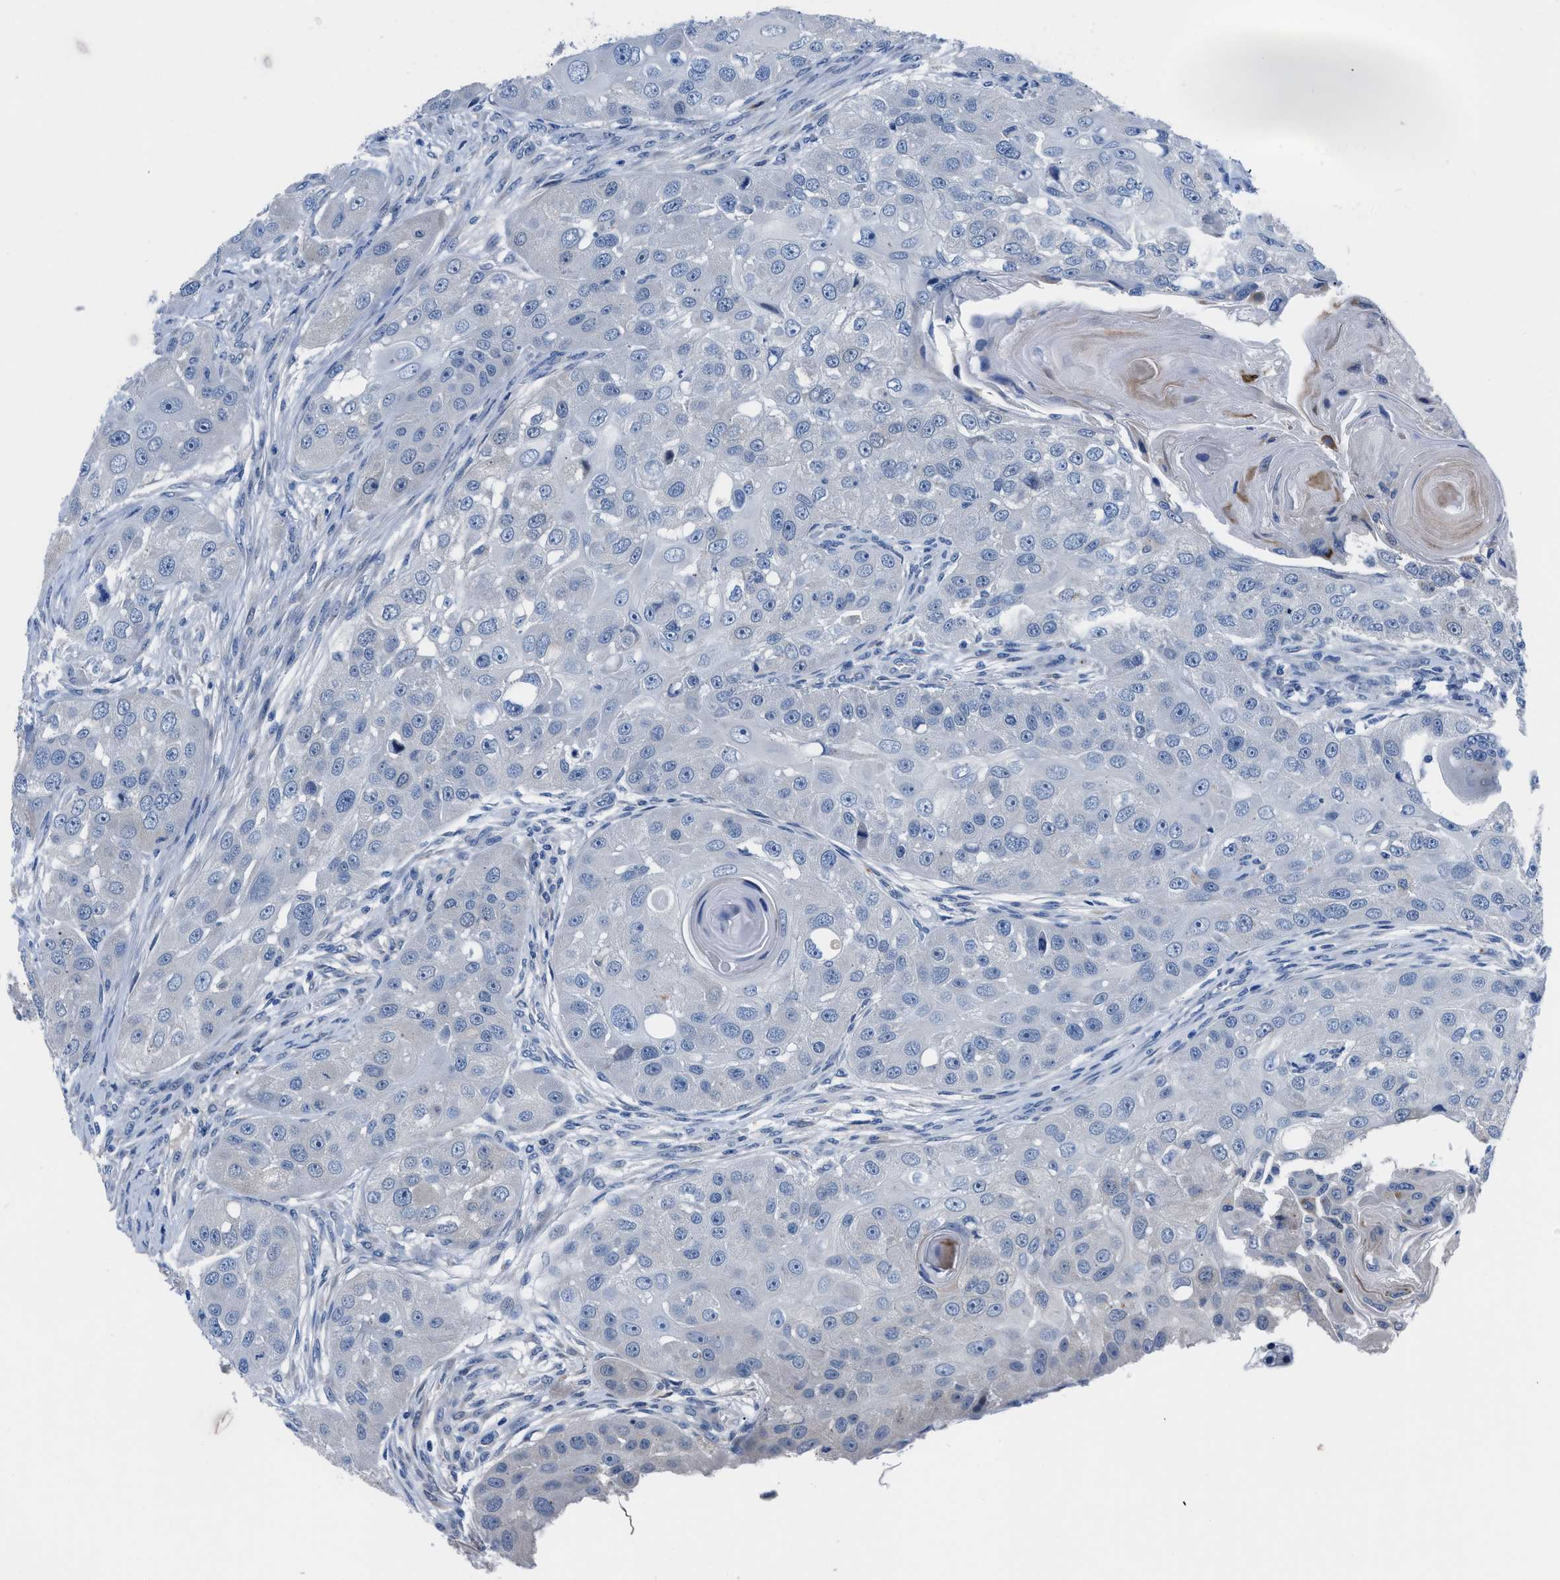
{"staining": {"intensity": "negative", "quantity": "none", "location": "none"}, "tissue": "head and neck cancer", "cell_type": "Tumor cells", "image_type": "cancer", "snomed": [{"axis": "morphology", "description": "Normal tissue, NOS"}, {"axis": "morphology", "description": "Squamous cell carcinoma, NOS"}, {"axis": "topography", "description": "Skeletal muscle"}, {"axis": "topography", "description": "Head-Neck"}], "caption": "Immunohistochemistry micrograph of human squamous cell carcinoma (head and neck) stained for a protein (brown), which reveals no staining in tumor cells.", "gene": "UAP1", "patient": {"sex": "male", "age": 51}}